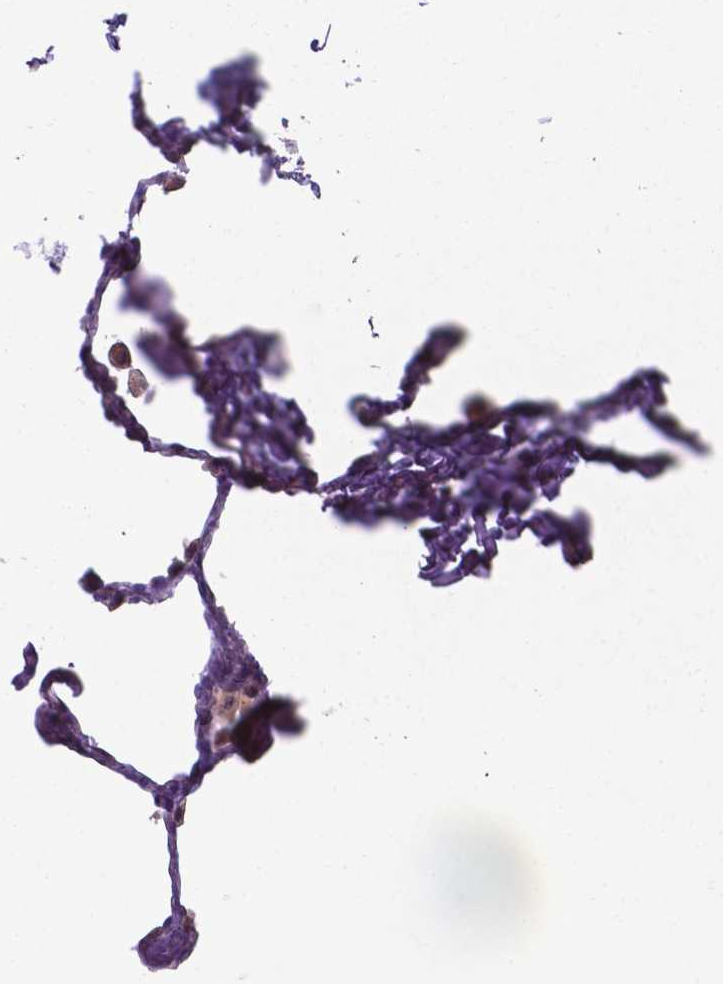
{"staining": {"intensity": "moderate", "quantity": "<25%", "location": "cytoplasmic/membranous"}, "tissue": "lung", "cell_type": "Alveolar cells", "image_type": "normal", "snomed": [{"axis": "morphology", "description": "Normal tissue, NOS"}, {"axis": "topography", "description": "Lung"}], "caption": "IHC micrograph of normal lung: lung stained using immunohistochemistry displays low levels of moderate protein expression localized specifically in the cytoplasmic/membranous of alveolar cells, appearing as a cytoplasmic/membranous brown color.", "gene": "RPL6", "patient": {"sex": "female", "age": 47}}